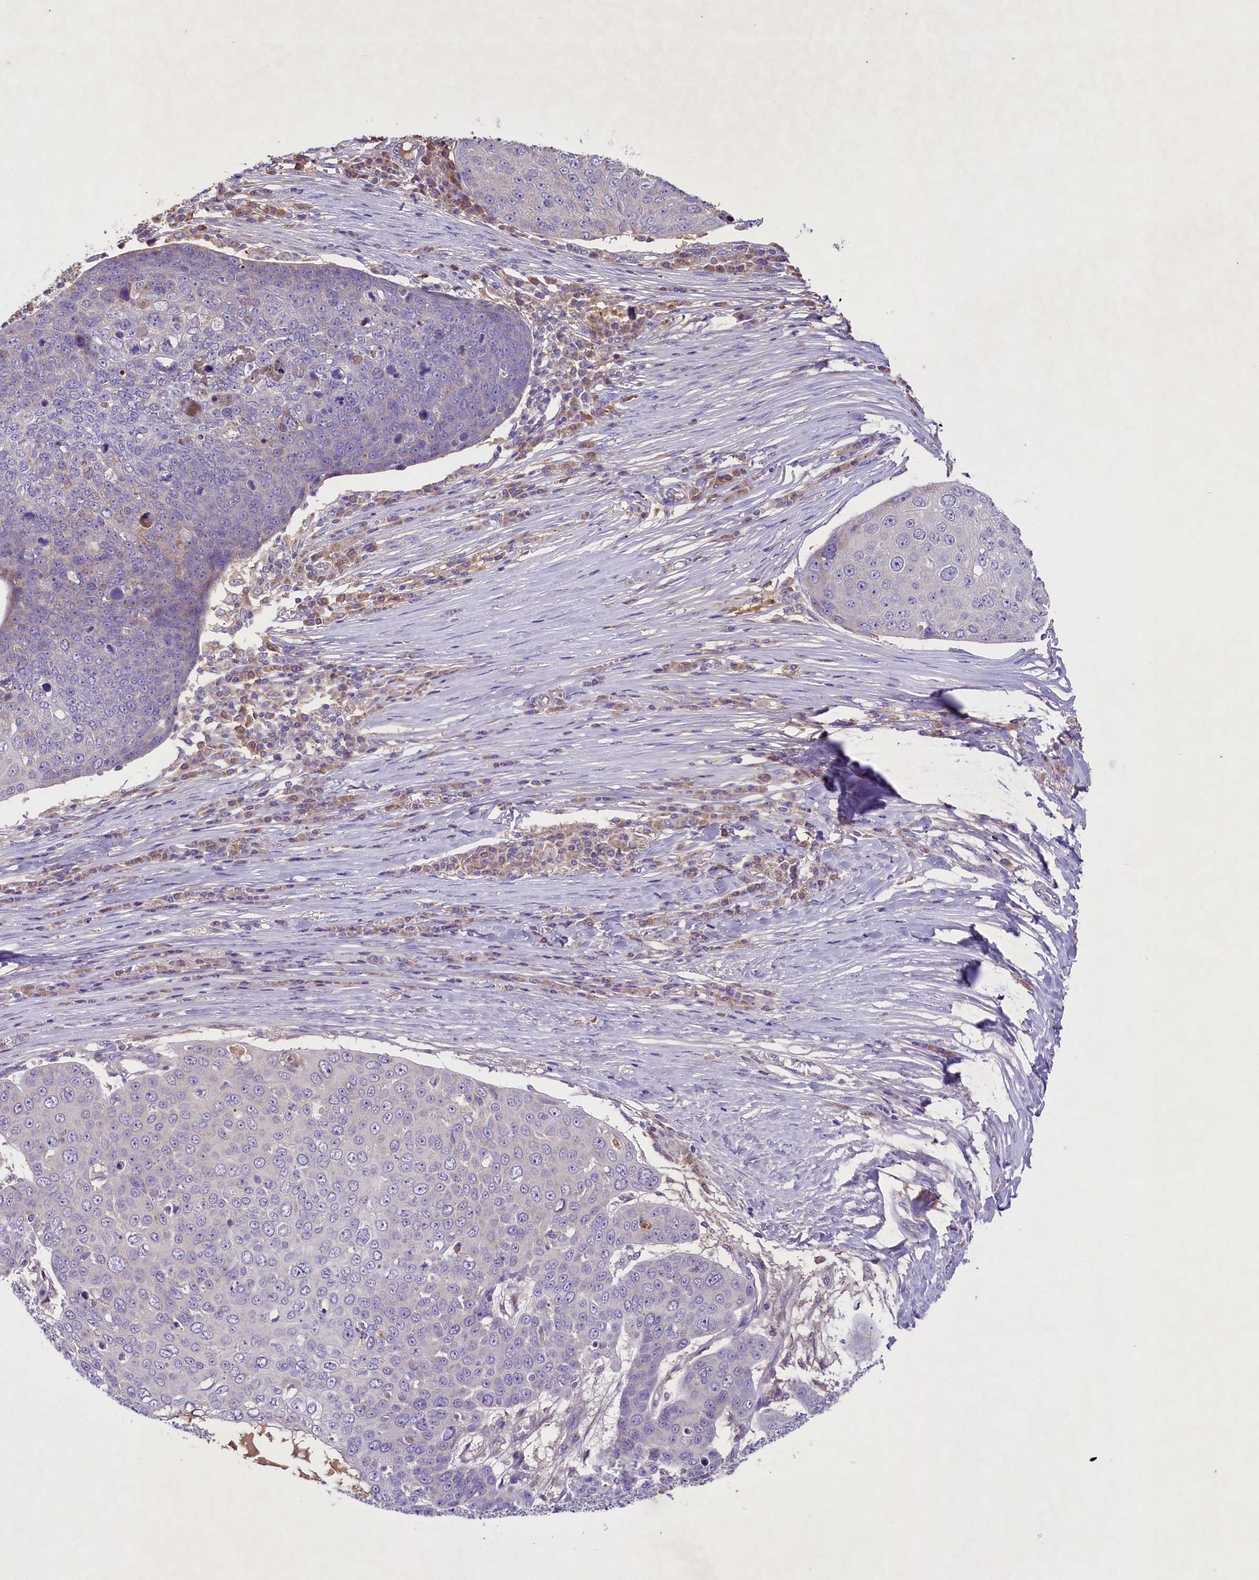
{"staining": {"intensity": "negative", "quantity": "none", "location": "none"}, "tissue": "skin cancer", "cell_type": "Tumor cells", "image_type": "cancer", "snomed": [{"axis": "morphology", "description": "Squamous cell carcinoma, NOS"}, {"axis": "topography", "description": "Skin"}], "caption": "High magnification brightfield microscopy of skin squamous cell carcinoma stained with DAB (3,3'-diaminobenzidine) (brown) and counterstained with hematoxylin (blue): tumor cells show no significant expression.", "gene": "PMPCB", "patient": {"sex": "male", "age": 71}}